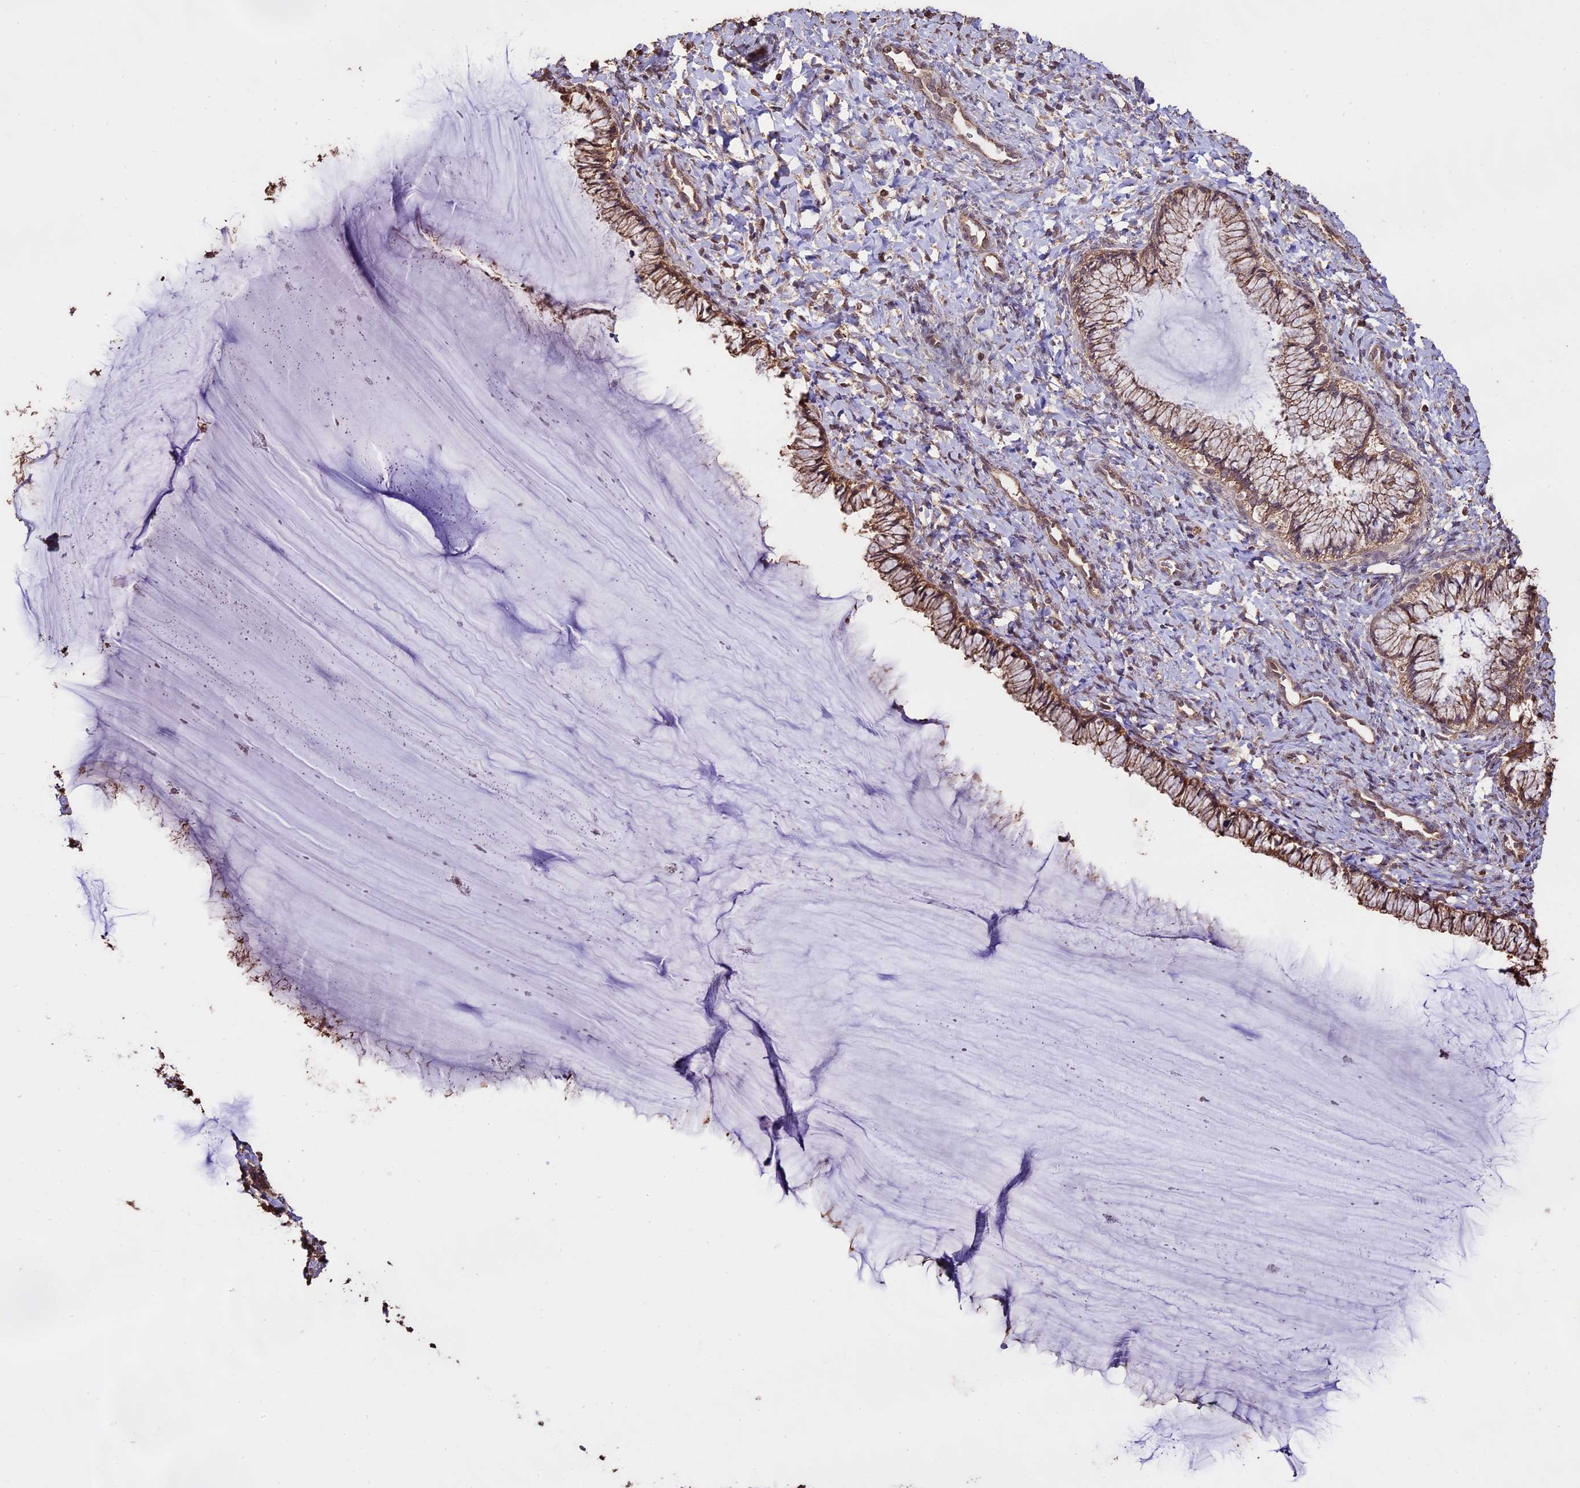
{"staining": {"intensity": "moderate", "quantity": ">75%", "location": "cytoplasmic/membranous"}, "tissue": "cervix", "cell_type": "Glandular cells", "image_type": "normal", "snomed": [{"axis": "morphology", "description": "Normal tissue, NOS"}, {"axis": "morphology", "description": "Adenocarcinoma, NOS"}, {"axis": "topography", "description": "Cervix"}], "caption": "An image of human cervix stained for a protein displays moderate cytoplasmic/membranous brown staining in glandular cells. Nuclei are stained in blue.", "gene": "PGPEP1L", "patient": {"sex": "female", "age": 29}}